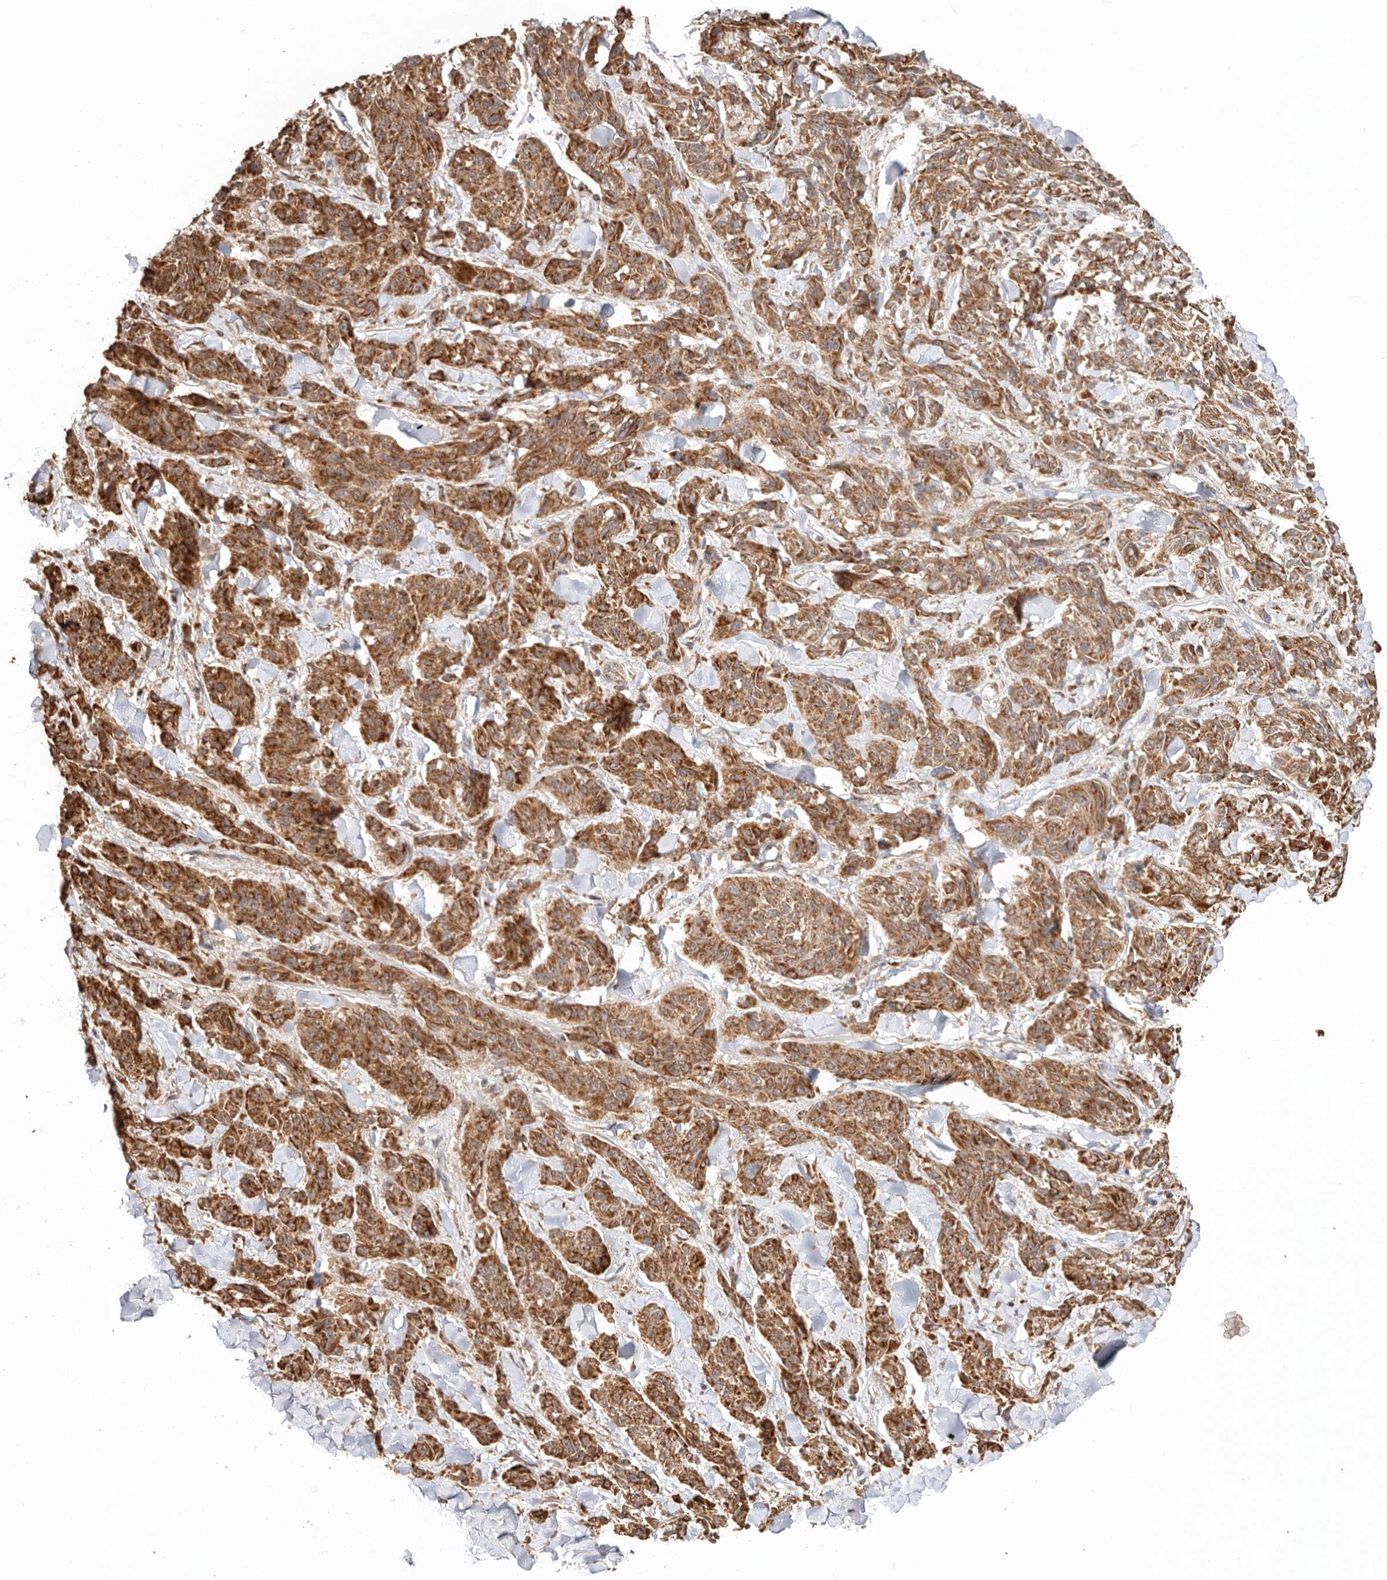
{"staining": {"intensity": "strong", "quantity": ">75%", "location": "cytoplasmic/membranous"}, "tissue": "melanoma", "cell_type": "Tumor cells", "image_type": "cancer", "snomed": [{"axis": "morphology", "description": "Malignant melanoma, NOS"}, {"axis": "topography", "description": "Skin"}], "caption": "Malignant melanoma stained with DAB immunohistochemistry (IHC) exhibits high levels of strong cytoplasmic/membranous positivity in about >75% of tumor cells. The protein is stained brown, and the nuclei are stained in blue (DAB IHC with brightfield microscopy, high magnification).", "gene": "NDUFB11", "patient": {"sex": "male", "age": 53}}